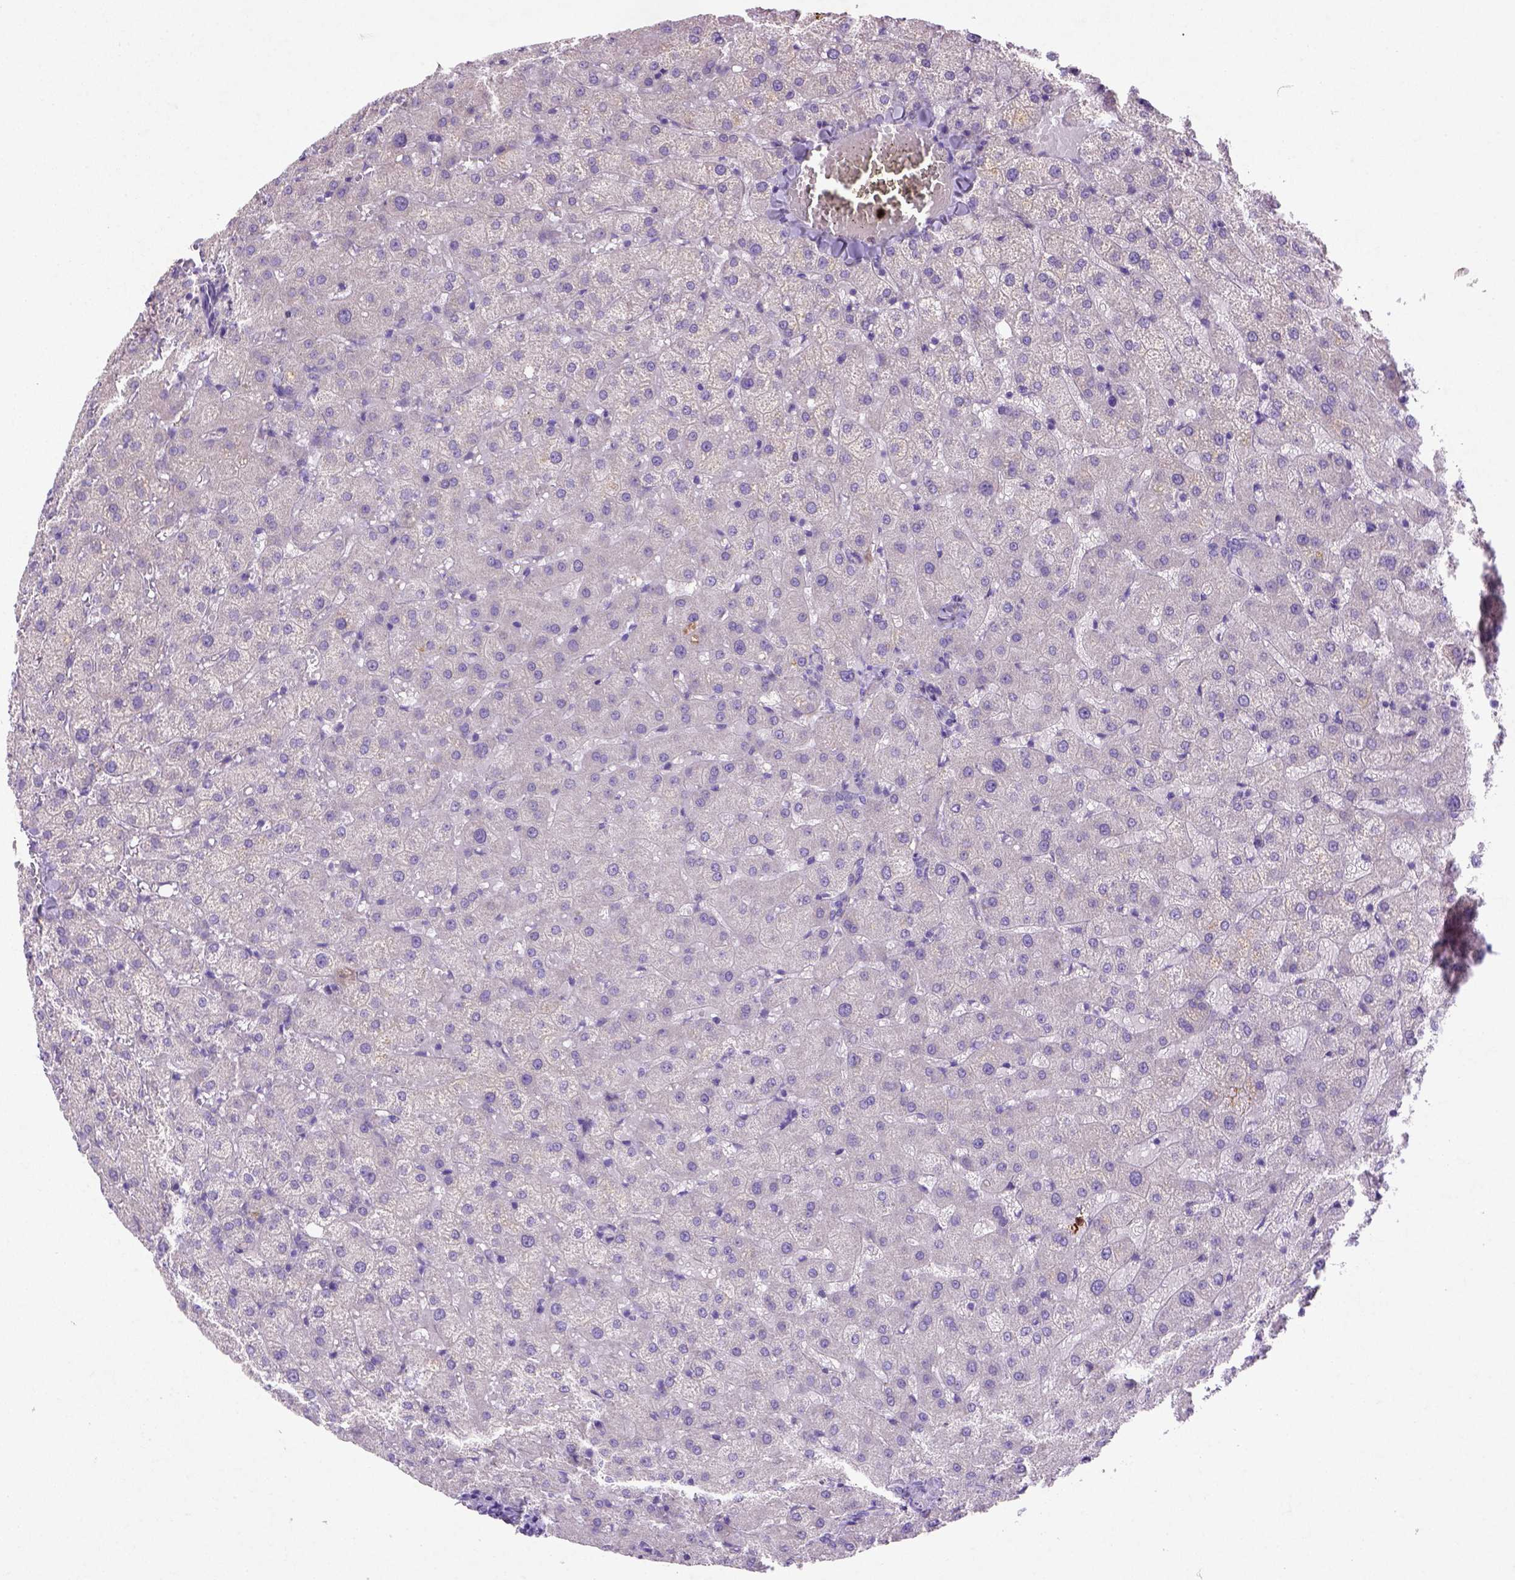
{"staining": {"intensity": "negative", "quantity": "none", "location": "none"}, "tissue": "liver", "cell_type": "Cholangiocytes", "image_type": "normal", "snomed": [{"axis": "morphology", "description": "Normal tissue, NOS"}, {"axis": "topography", "description": "Liver"}], "caption": "The micrograph demonstrates no significant staining in cholangiocytes of liver.", "gene": "NUDT2", "patient": {"sex": "female", "age": 50}}